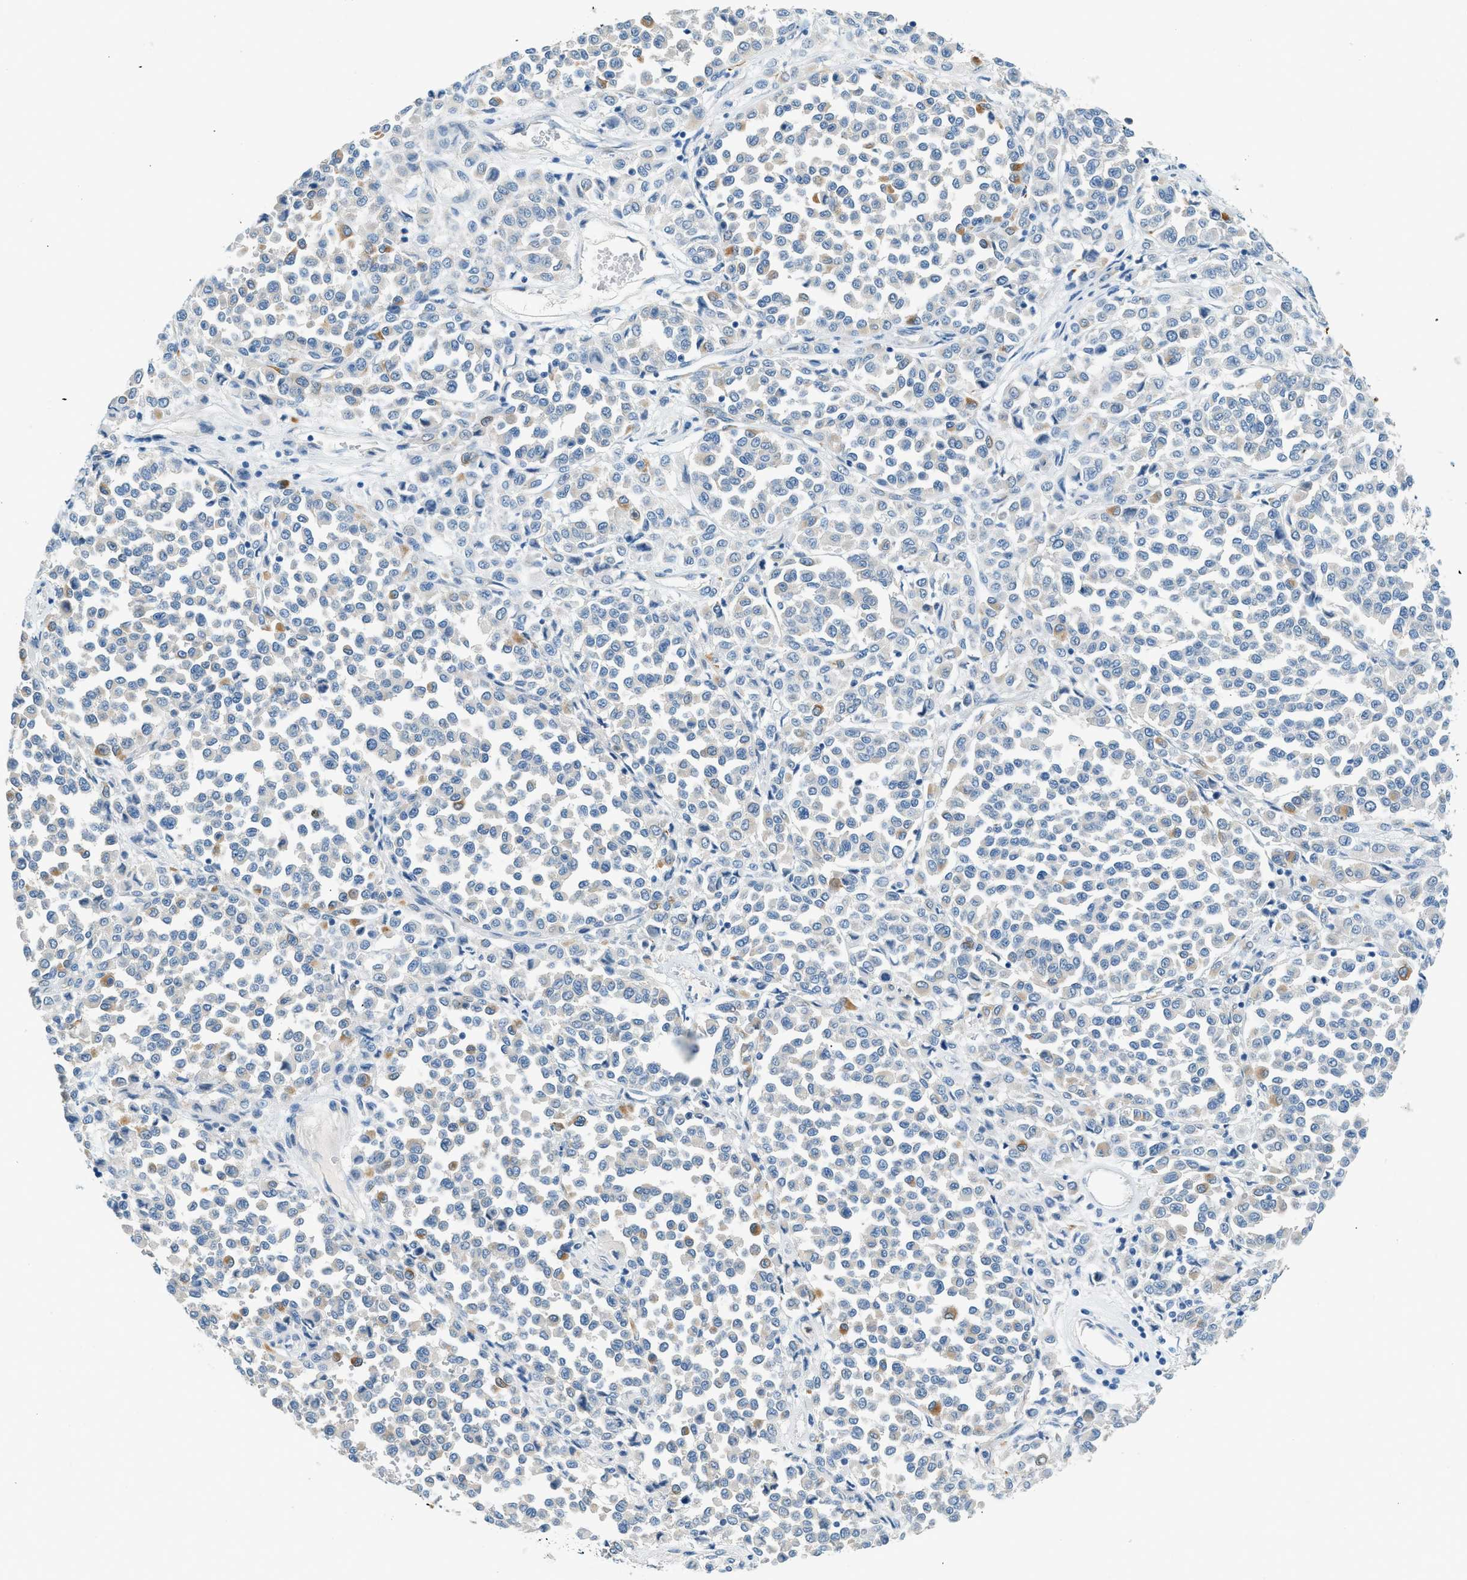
{"staining": {"intensity": "negative", "quantity": "none", "location": "none"}, "tissue": "melanoma", "cell_type": "Tumor cells", "image_type": "cancer", "snomed": [{"axis": "morphology", "description": "Malignant melanoma, Metastatic site"}, {"axis": "topography", "description": "Pancreas"}], "caption": "An immunohistochemistry (IHC) photomicrograph of melanoma is shown. There is no staining in tumor cells of melanoma.", "gene": "ZNF367", "patient": {"sex": "female", "age": 30}}